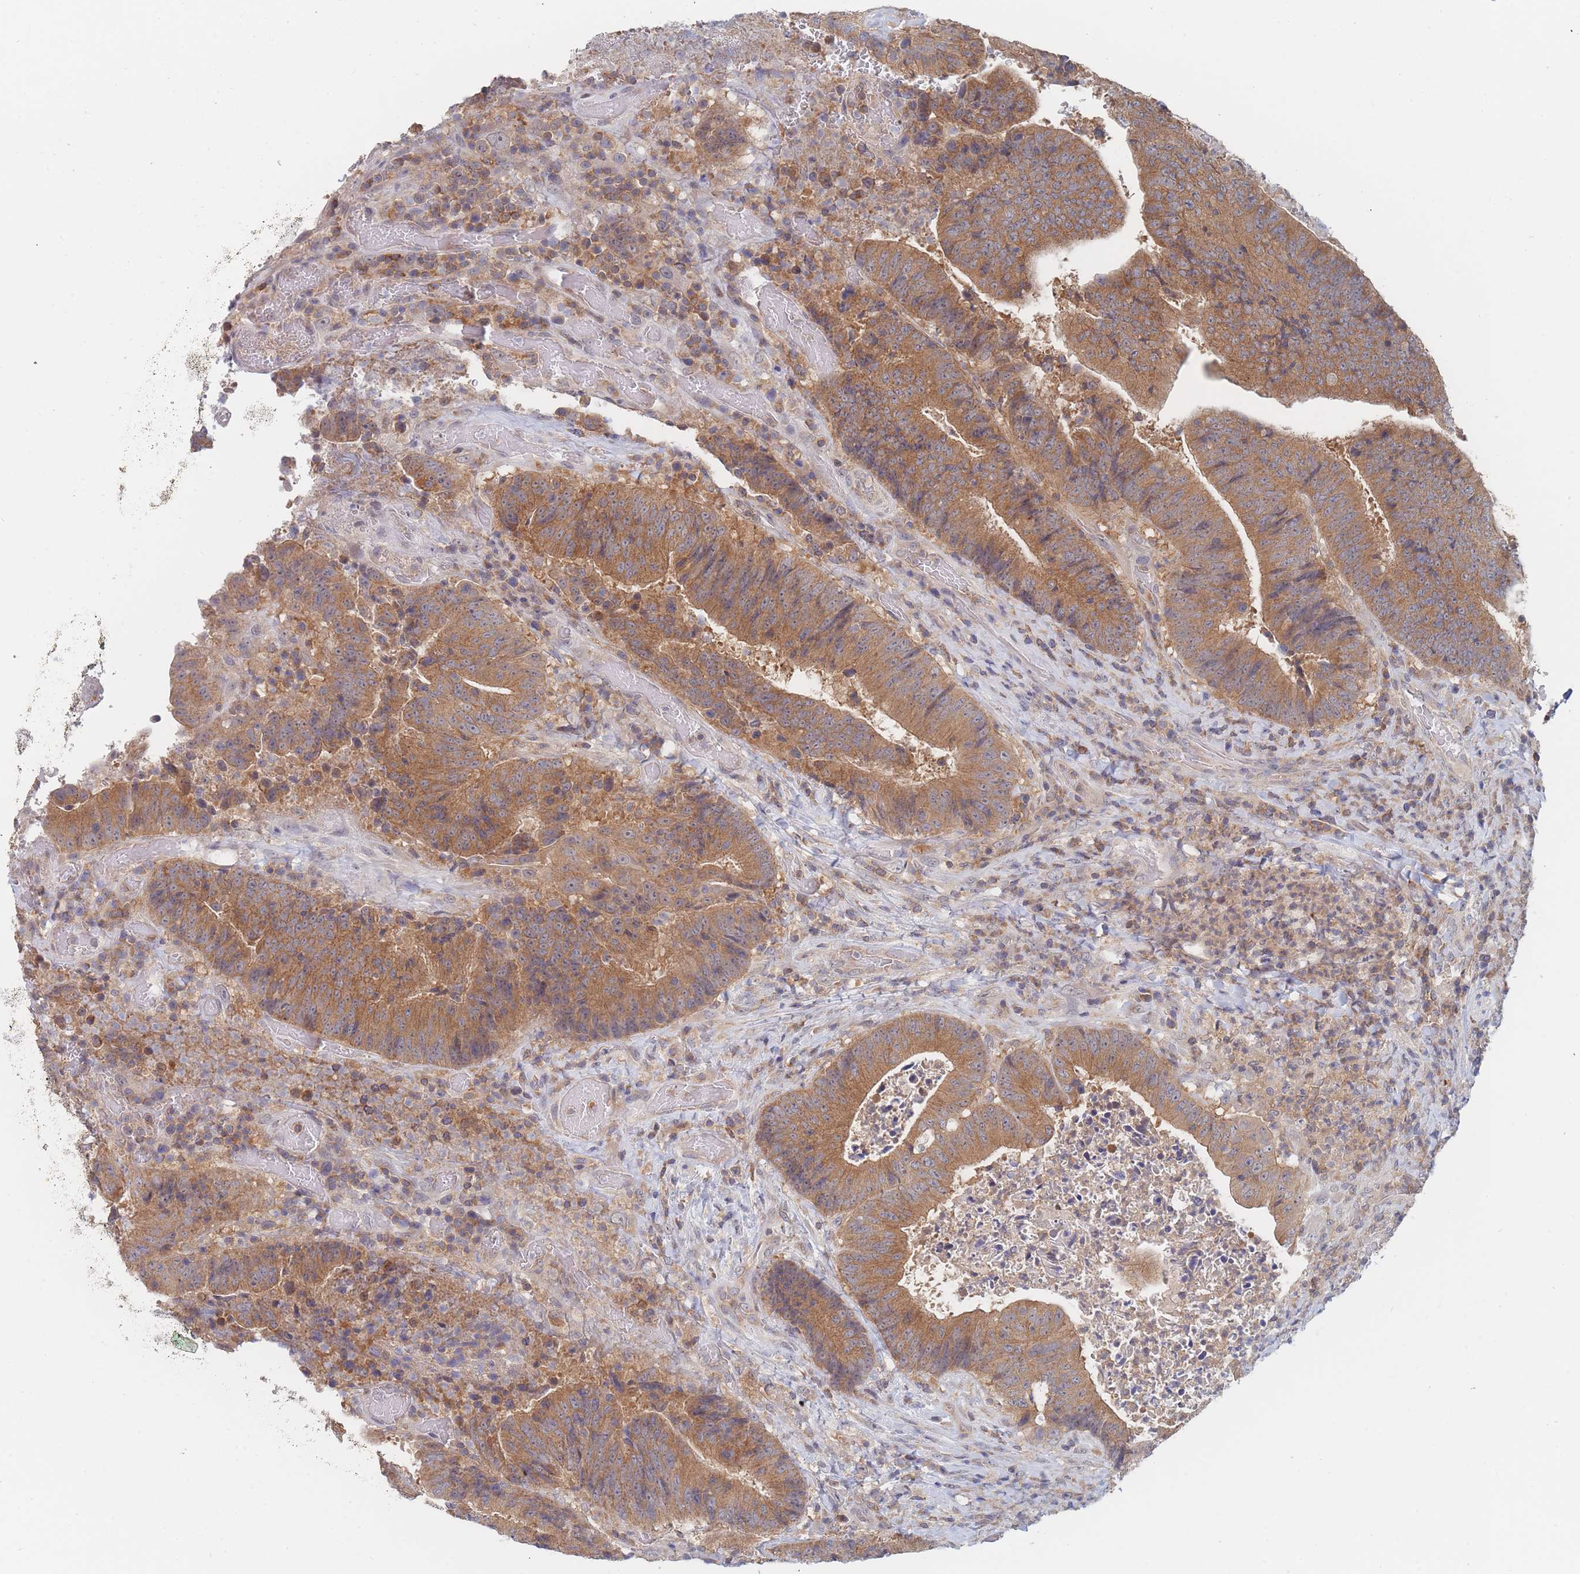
{"staining": {"intensity": "moderate", "quantity": ">75%", "location": "cytoplasmic/membranous"}, "tissue": "colorectal cancer", "cell_type": "Tumor cells", "image_type": "cancer", "snomed": [{"axis": "morphology", "description": "Adenocarcinoma, NOS"}, {"axis": "topography", "description": "Rectum"}], "caption": "Tumor cells demonstrate medium levels of moderate cytoplasmic/membranous positivity in about >75% of cells in colorectal cancer (adenocarcinoma).", "gene": "PPP6C", "patient": {"sex": "male", "age": 72}}